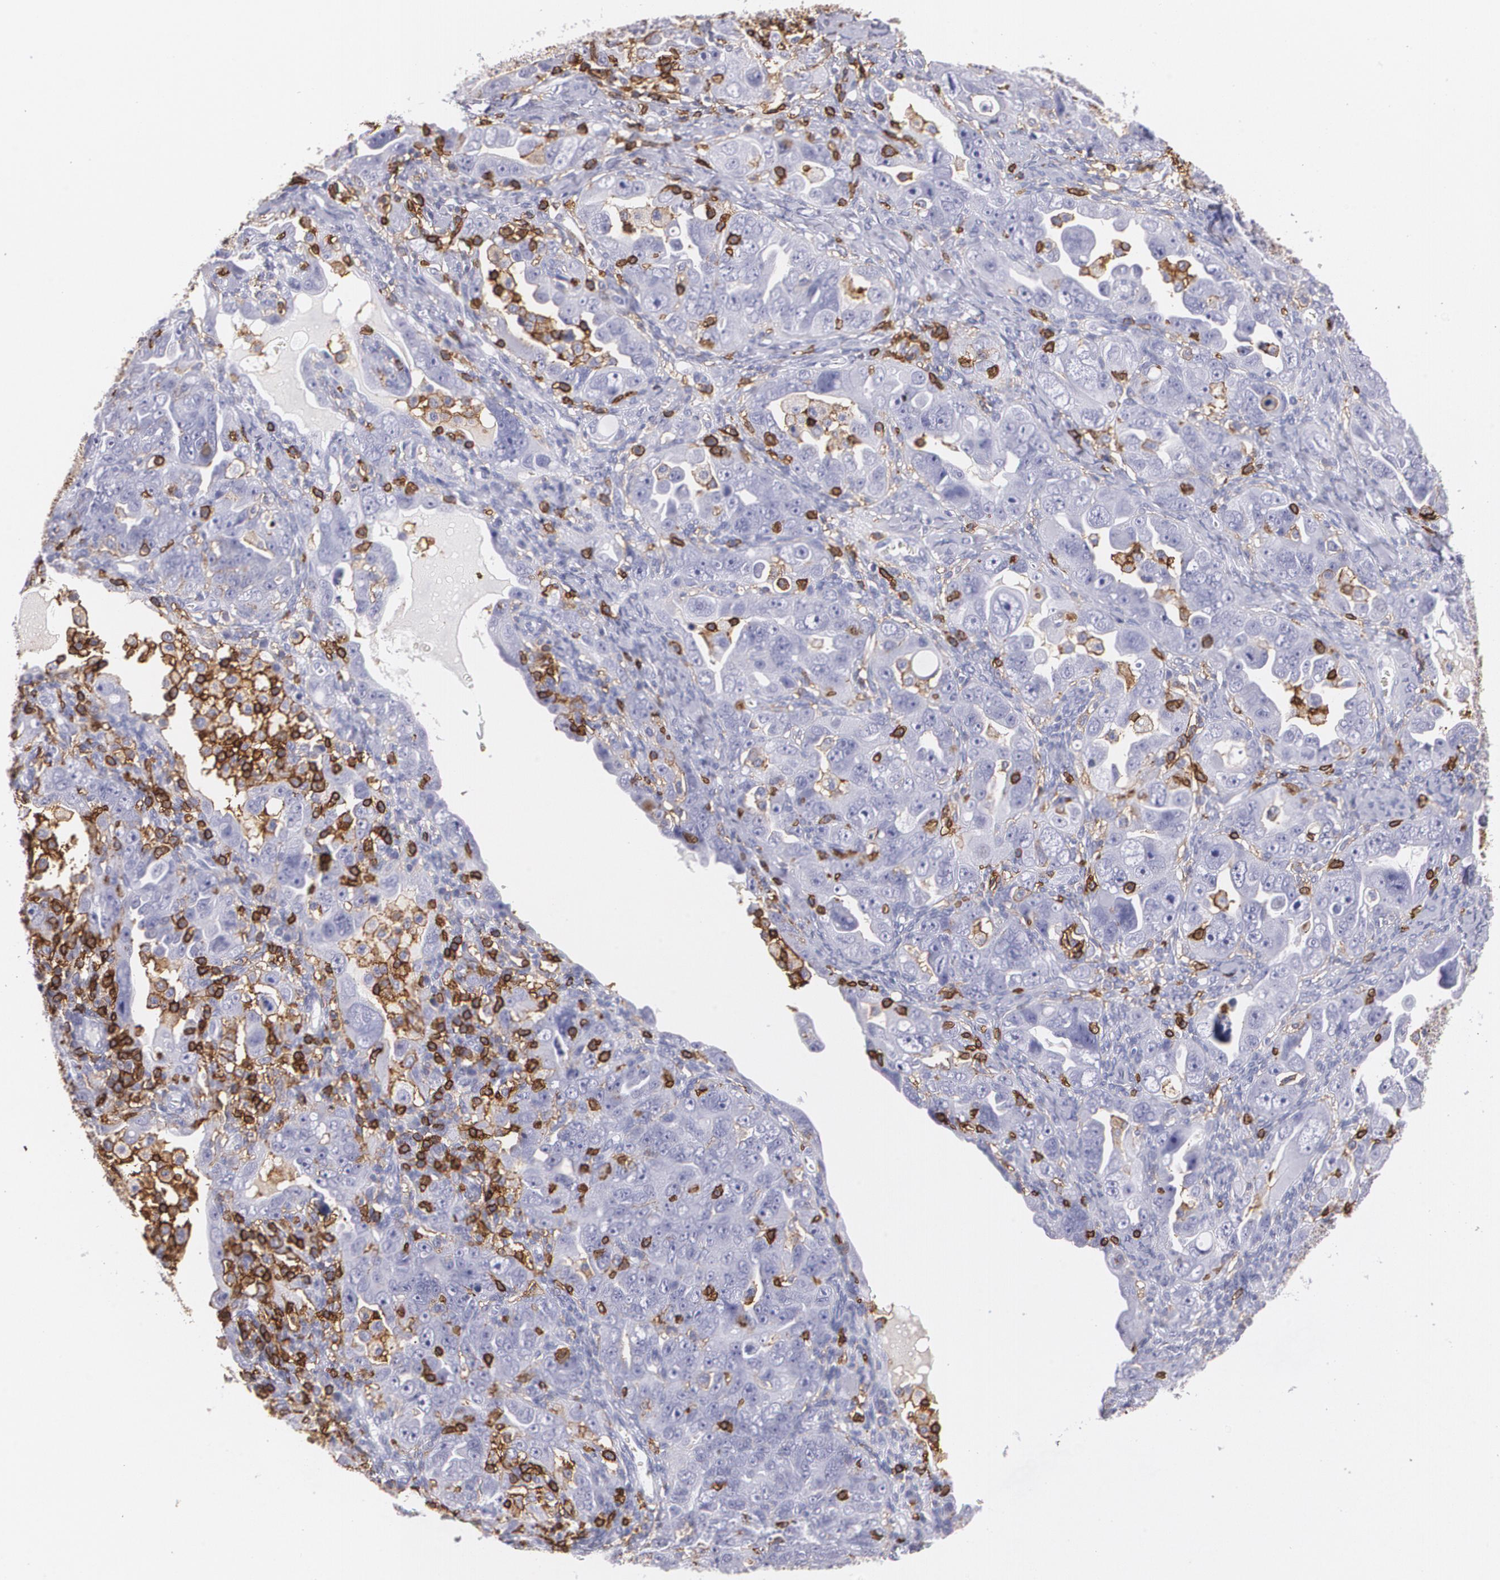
{"staining": {"intensity": "negative", "quantity": "none", "location": "none"}, "tissue": "ovarian cancer", "cell_type": "Tumor cells", "image_type": "cancer", "snomed": [{"axis": "morphology", "description": "Cystadenocarcinoma, serous, NOS"}, {"axis": "topography", "description": "Ovary"}], "caption": "DAB (3,3'-diaminobenzidine) immunohistochemical staining of human ovarian cancer reveals no significant staining in tumor cells.", "gene": "PTPRC", "patient": {"sex": "female", "age": 66}}